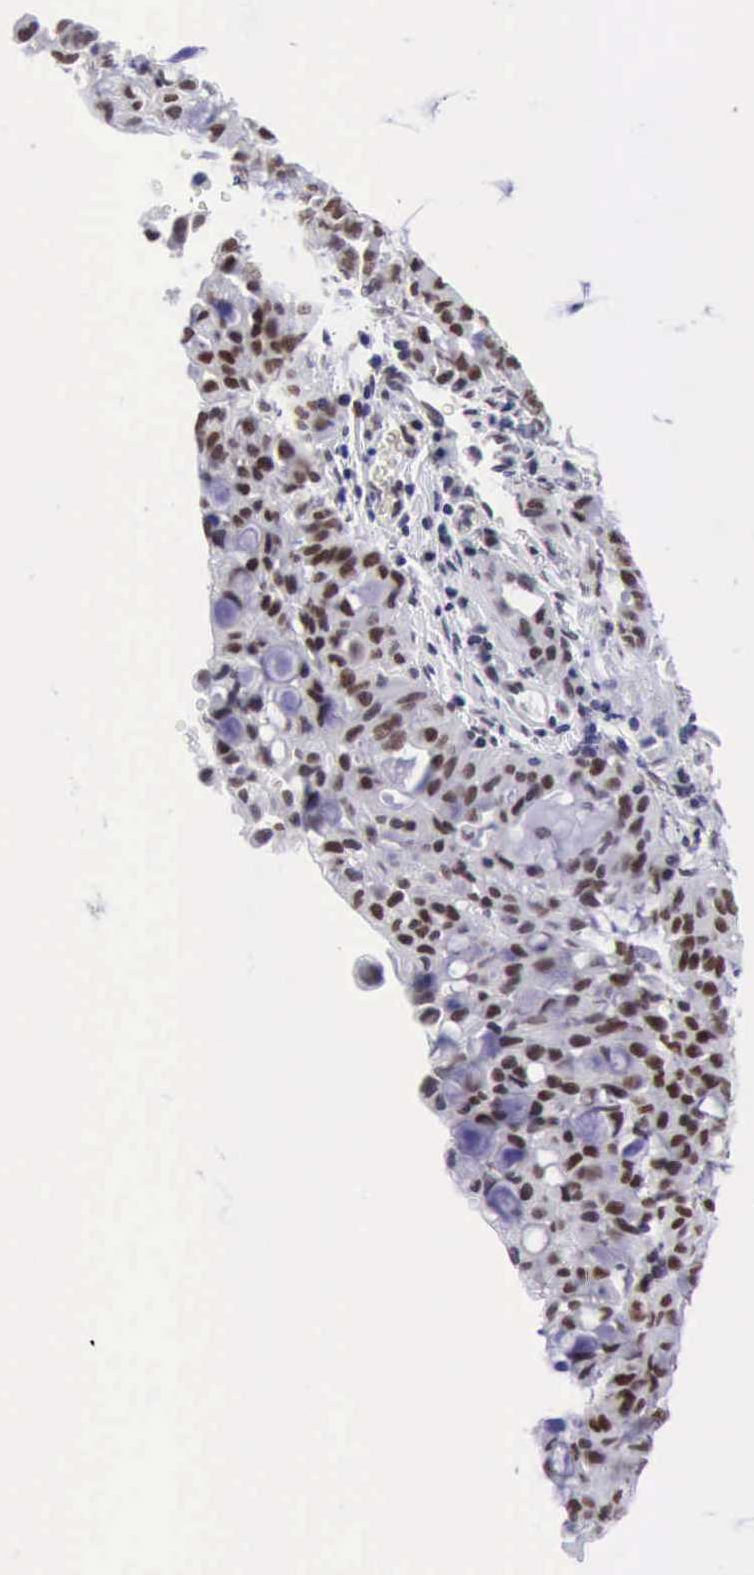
{"staining": {"intensity": "moderate", "quantity": "25%-75%", "location": "nuclear"}, "tissue": "lung cancer", "cell_type": "Tumor cells", "image_type": "cancer", "snomed": [{"axis": "morphology", "description": "Adenocarcinoma, NOS"}, {"axis": "topography", "description": "Lung"}], "caption": "Approximately 25%-75% of tumor cells in lung cancer (adenocarcinoma) display moderate nuclear protein positivity as visualized by brown immunohistochemical staining.", "gene": "ERCC4", "patient": {"sex": "female", "age": 44}}